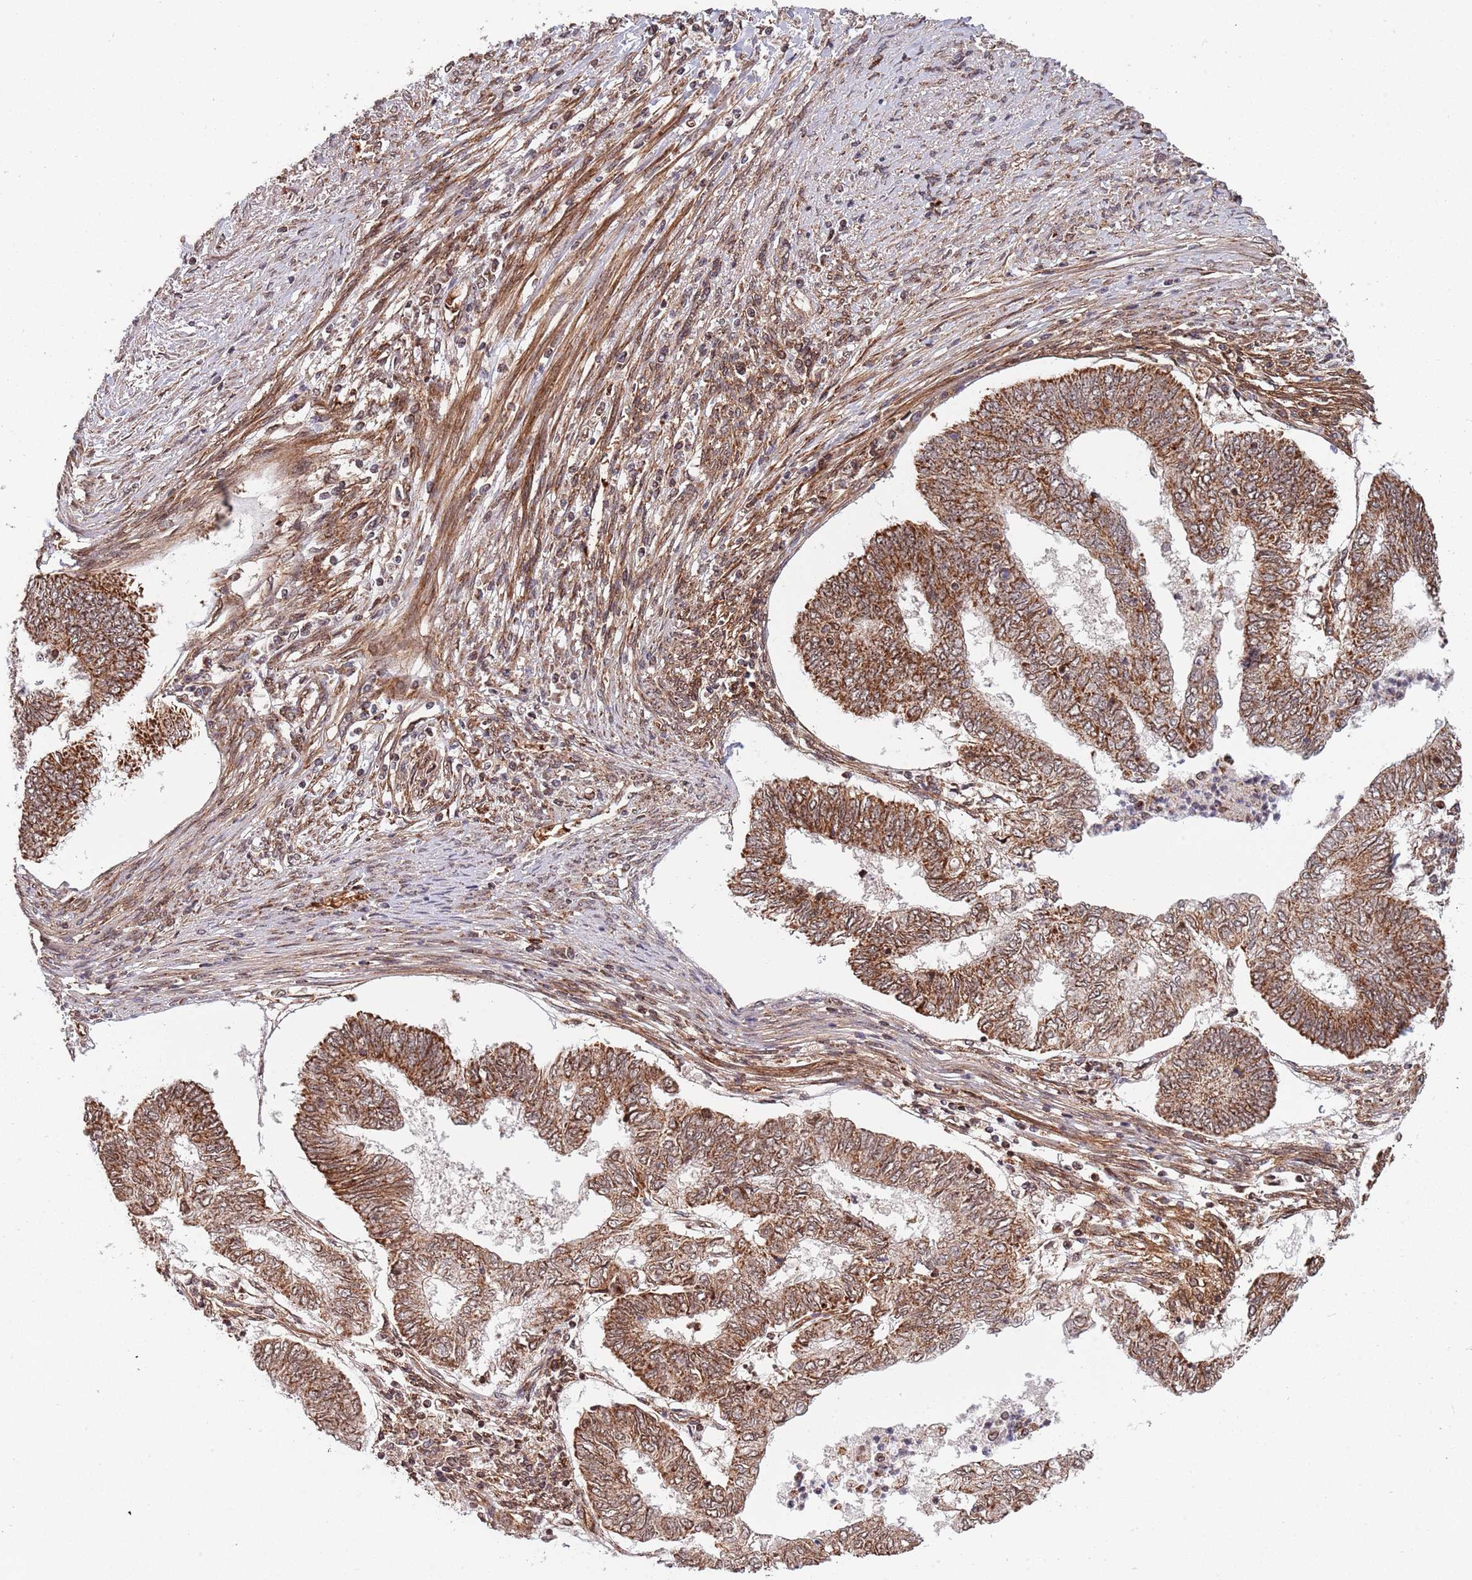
{"staining": {"intensity": "moderate", "quantity": ">75%", "location": "cytoplasmic/membranous"}, "tissue": "endometrial cancer", "cell_type": "Tumor cells", "image_type": "cancer", "snomed": [{"axis": "morphology", "description": "Adenocarcinoma, NOS"}, {"axis": "topography", "description": "Endometrium"}], "caption": "This micrograph displays immunohistochemistry staining of adenocarcinoma (endometrial), with medium moderate cytoplasmic/membranous expression in about >75% of tumor cells.", "gene": "DCHS1", "patient": {"sex": "female", "age": 68}}